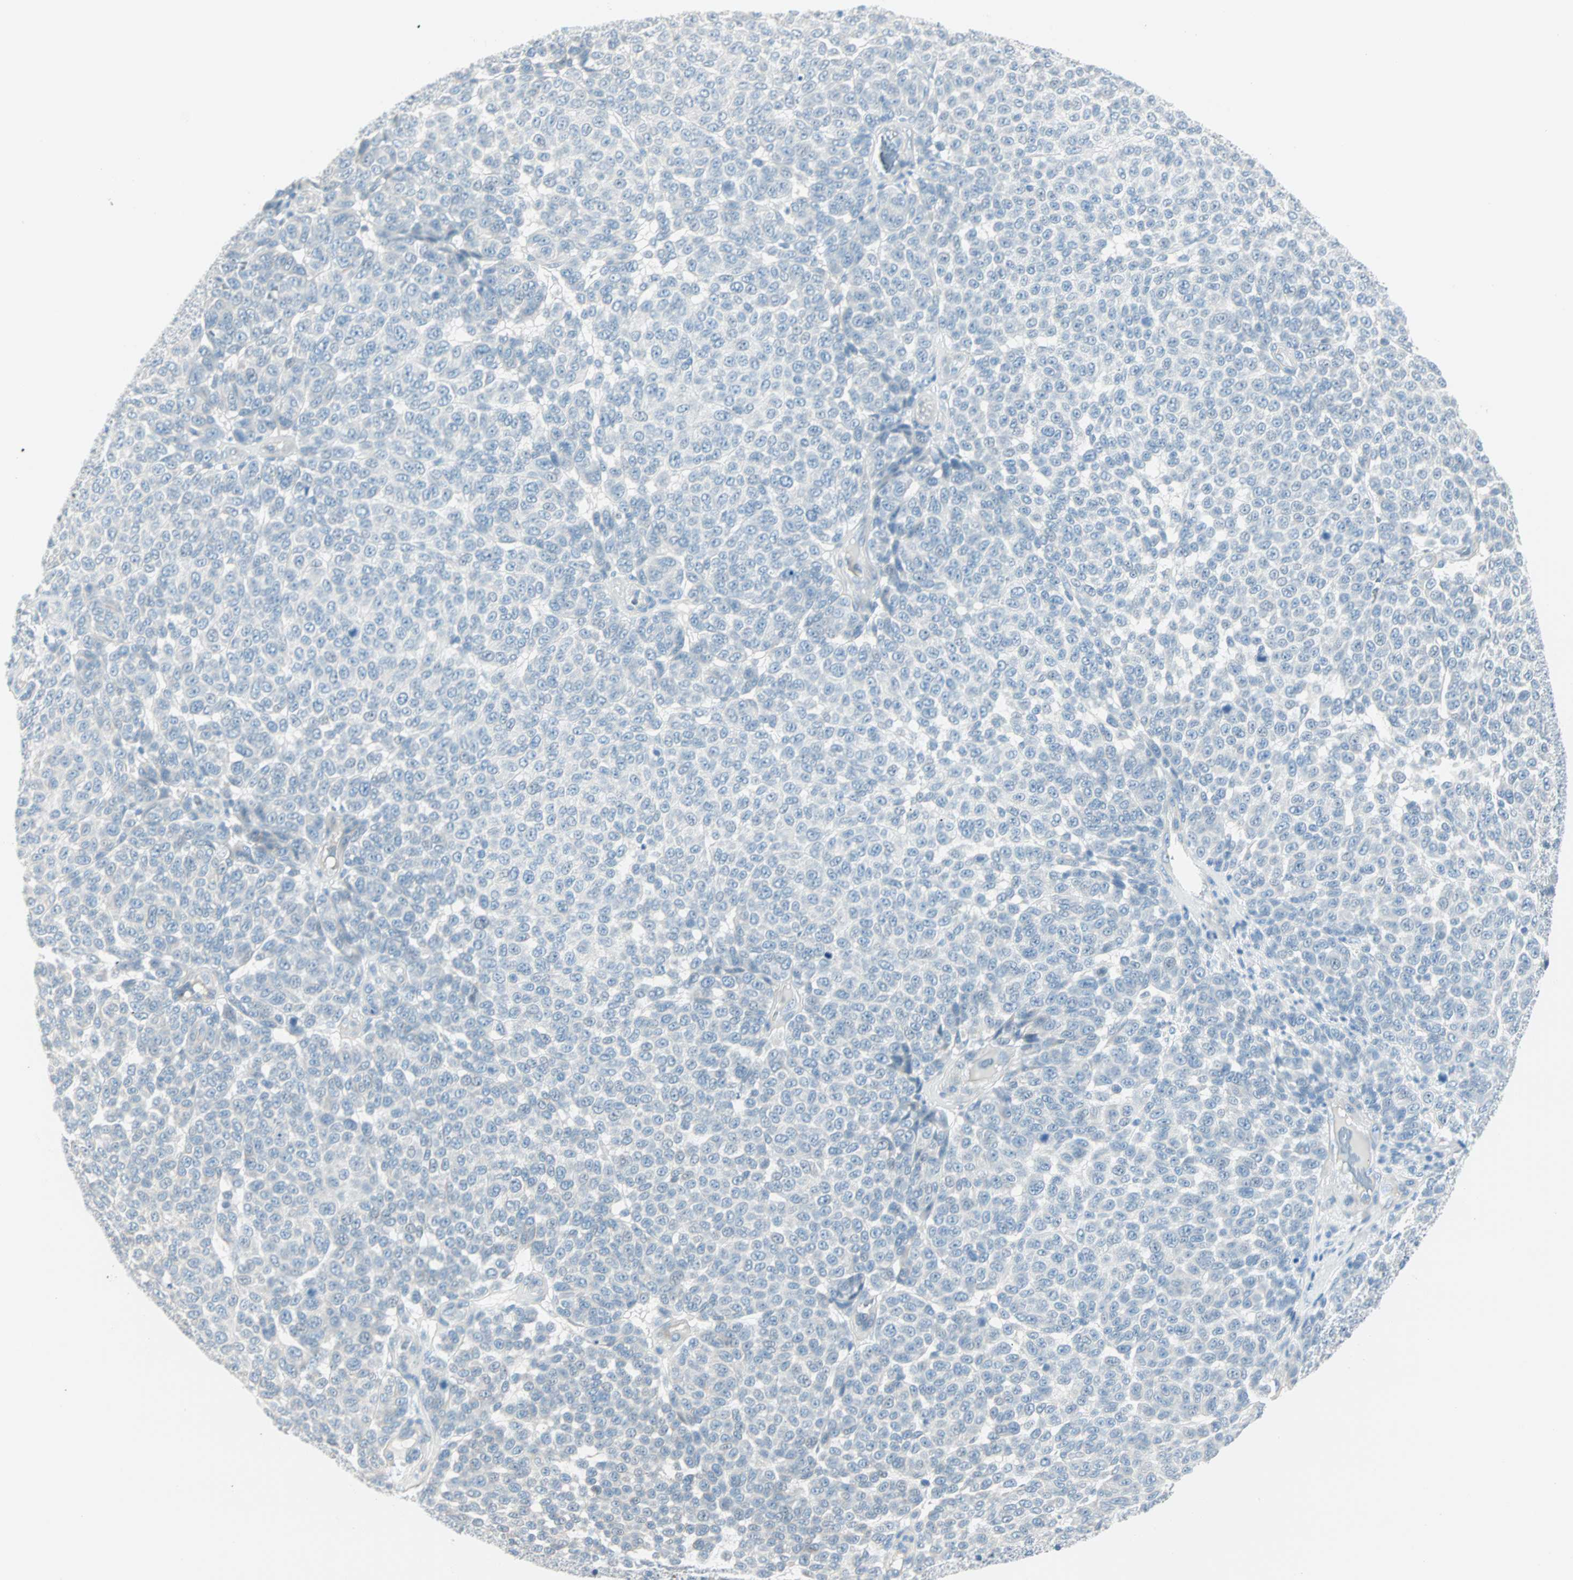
{"staining": {"intensity": "negative", "quantity": "none", "location": "none"}, "tissue": "melanoma", "cell_type": "Tumor cells", "image_type": "cancer", "snomed": [{"axis": "morphology", "description": "Malignant melanoma, NOS"}, {"axis": "topography", "description": "Skin"}], "caption": "Melanoma was stained to show a protein in brown. There is no significant expression in tumor cells. (DAB IHC with hematoxylin counter stain).", "gene": "SULT1C2", "patient": {"sex": "male", "age": 59}}